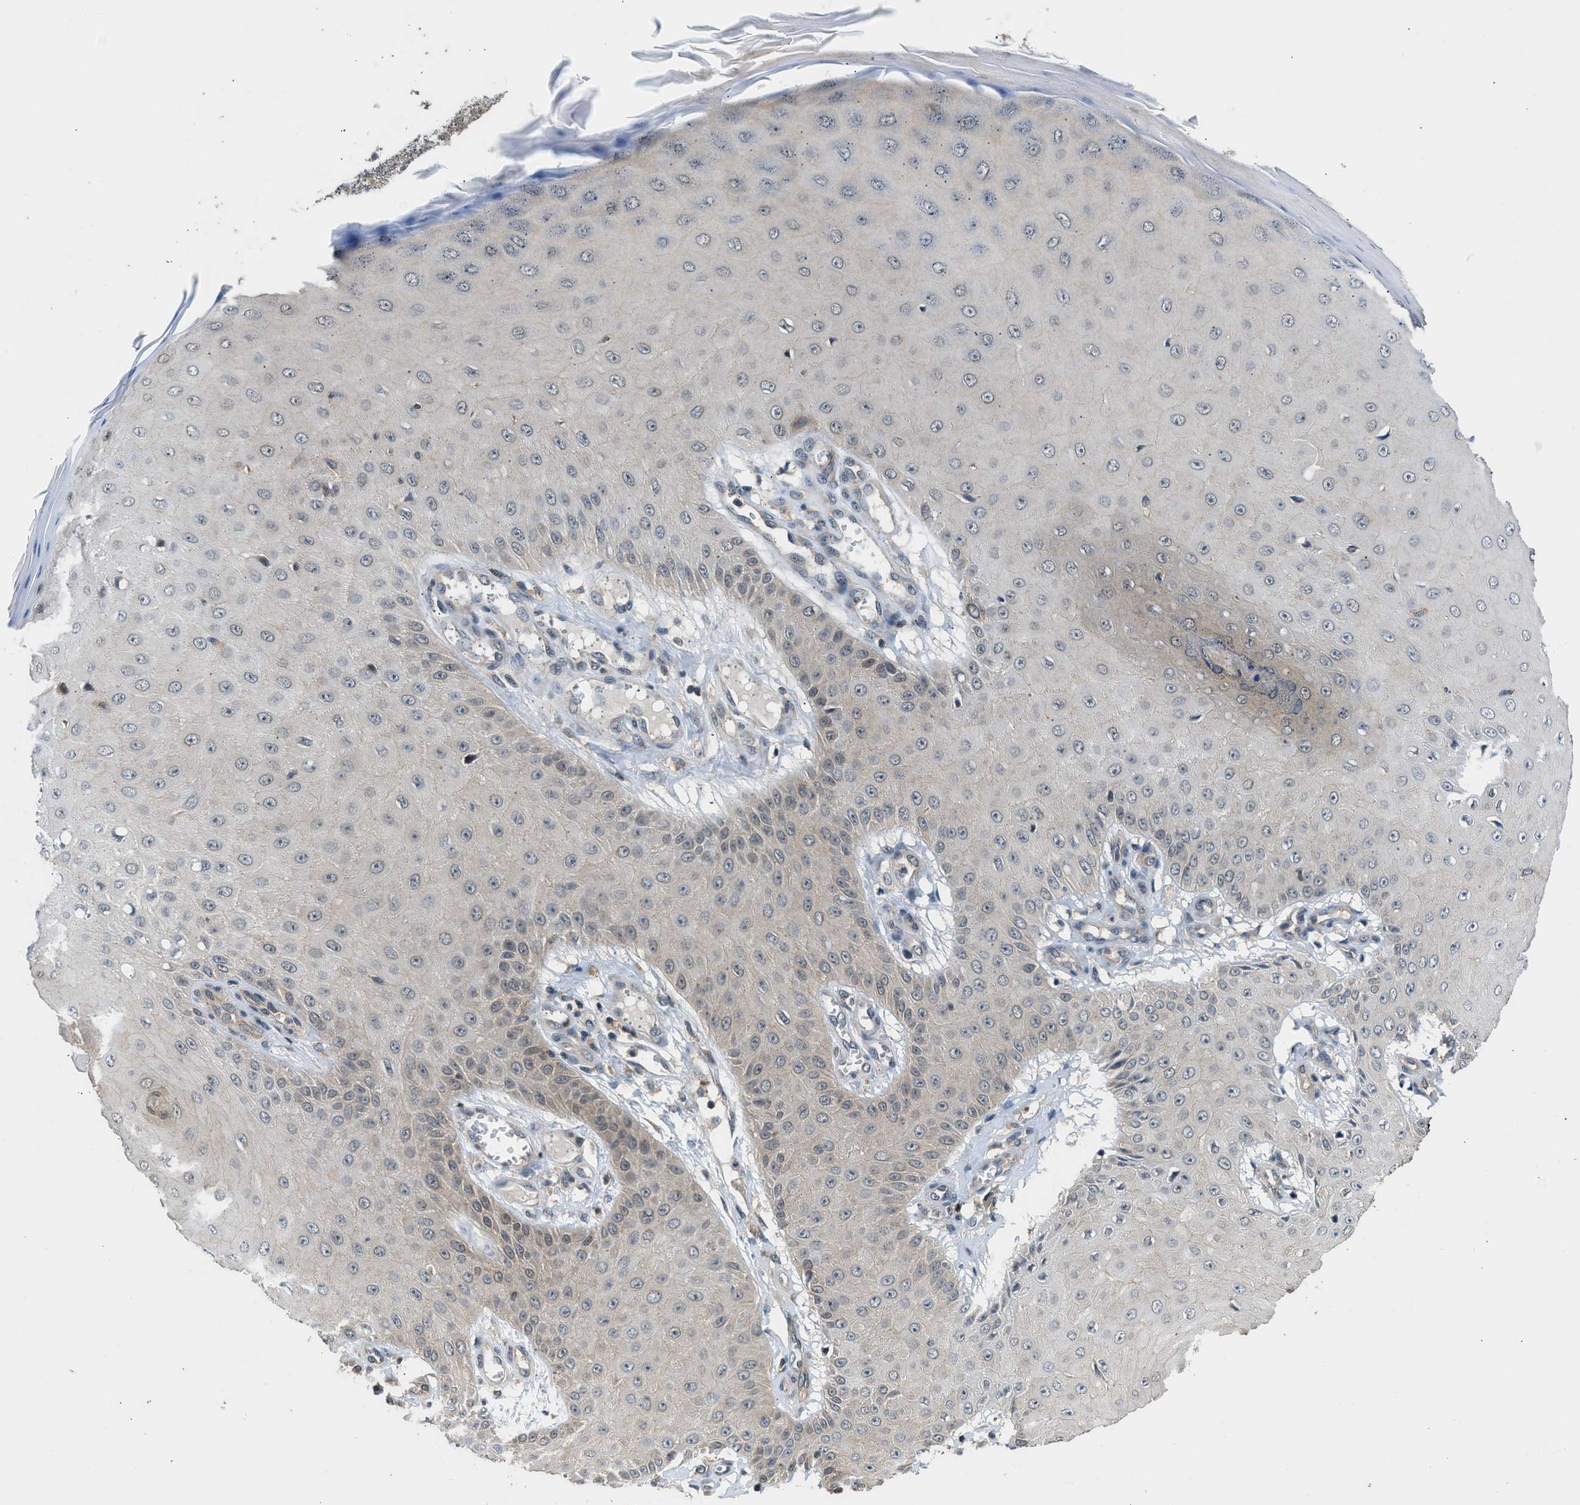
{"staining": {"intensity": "weak", "quantity": "<25%", "location": "cytoplasmic/membranous"}, "tissue": "skin cancer", "cell_type": "Tumor cells", "image_type": "cancer", "snomed": [{"axis": "morphology", "description": "Squamous cell carcinoma, NOS"}, {"axis": "topography", "description": "Skin"}], "caption": "Tumor cells are negative for brown protein staining in skin cancer (squamous cell carcinoma). (DAB (3,3'-diaminobenzidine) immunohistochemistry (IHC) with hematoxylin counter stain).", "gene": "MTMR1", "patient": {"sex": "male", "age": 74}}